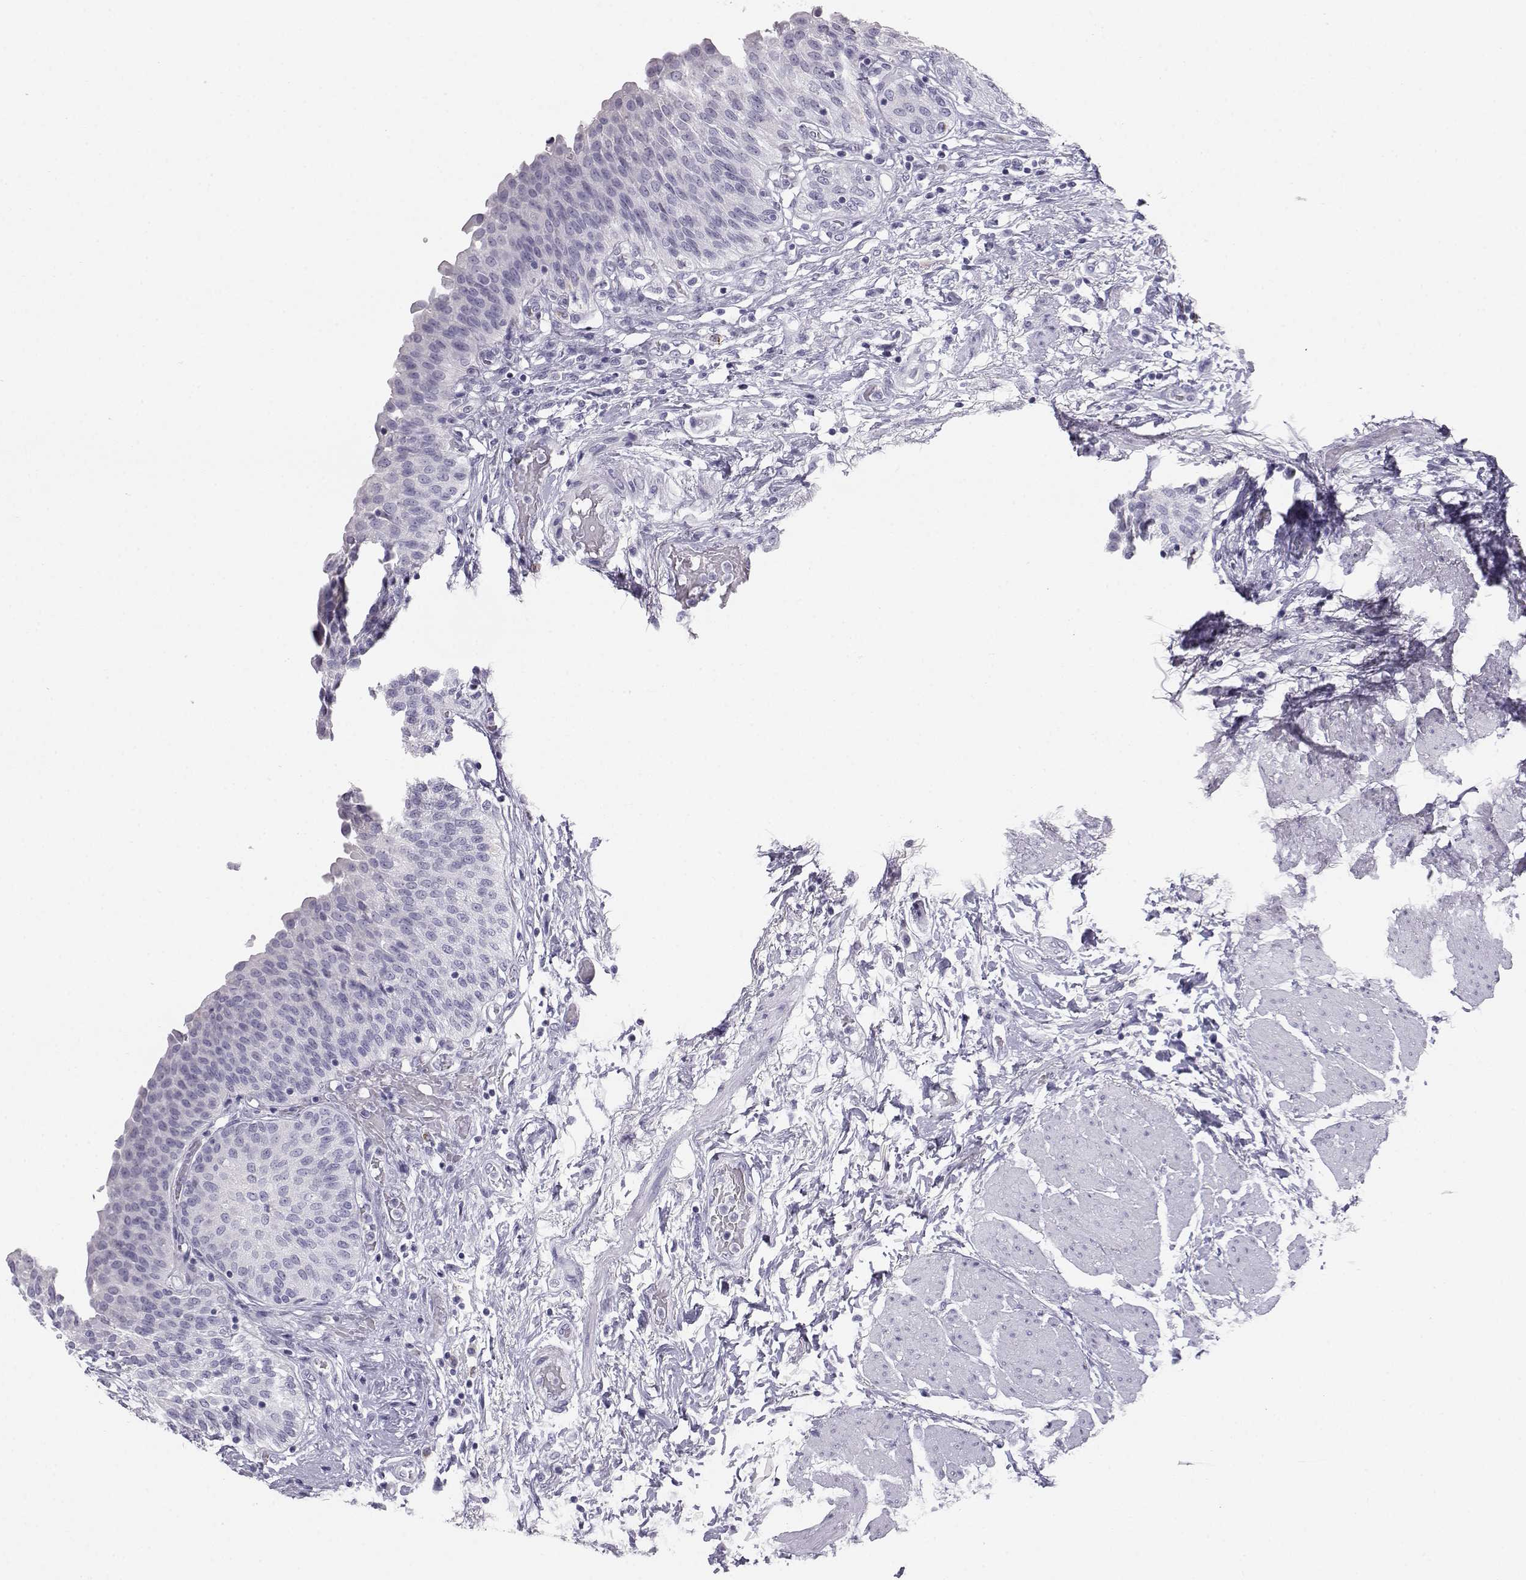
{"staining": {"intensity": "moderate", "quantity": "<25%", "location": "cytoplasmic/membranous"}, "tissue": "urinary bladder", "cell_type": "Urothelial cells", "image_type": "normal", "snomed": [{"axis": "morphology", "description": "Normal tissue, NOS"}, {"axis": "morphology", "description": "Metaplasia, NOS"}, {"axis": "topography", "description": "Urinary bladder"}], "caption": "Unremarkable urinary bladder was stained to show a protein in brown. There is low levels of moderate cytoplasmic/membranous staining in about <25% of urothelial cells. Using DAB (brown) and hematoxylin (blue) stains, captured at high magnification using brightfield microscopy.", "gene": "ITLN1", "patient": {"sex": "male", "age": 68}}